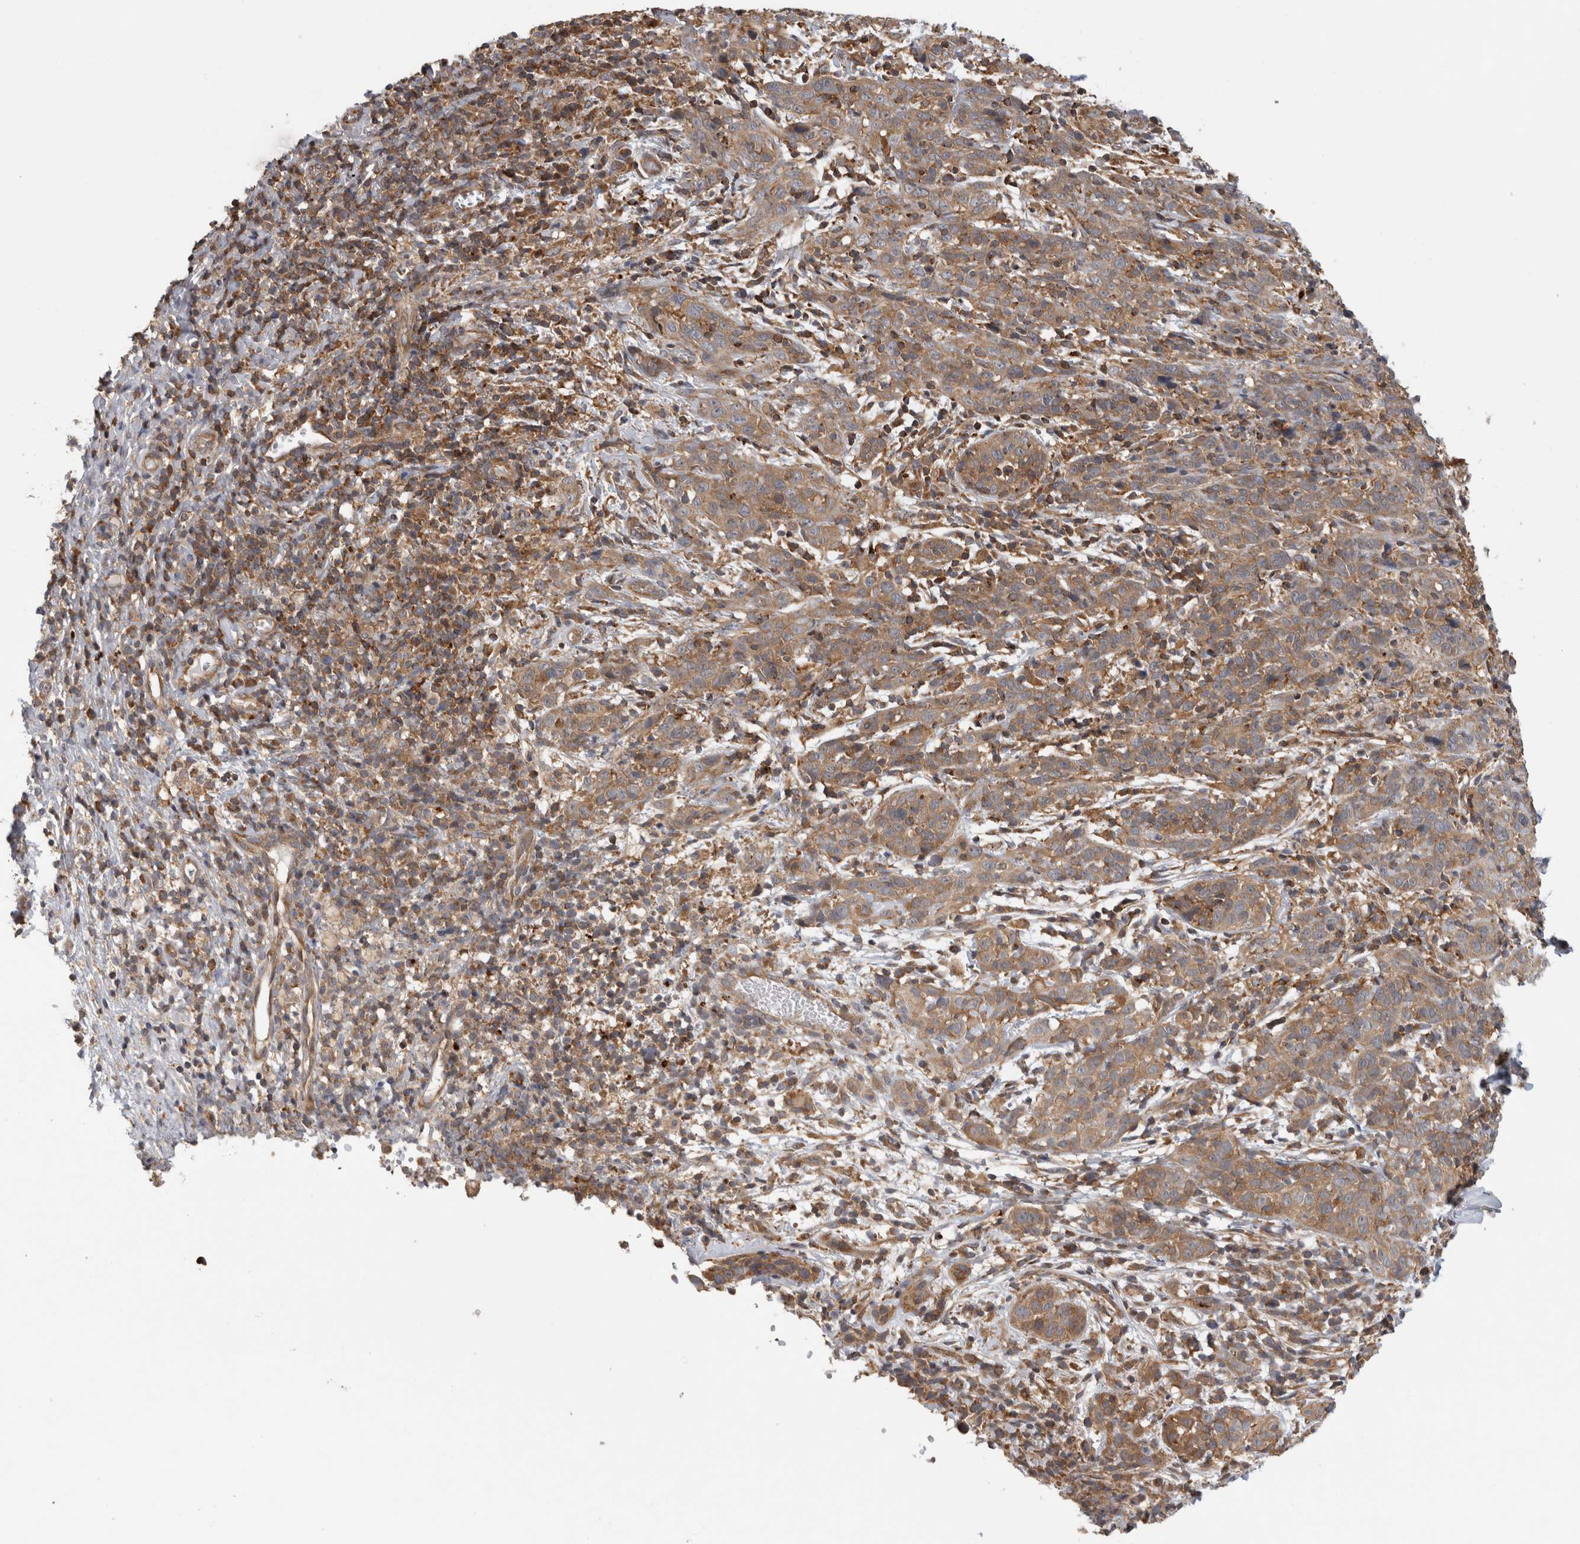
{"staining": {"intensity": "moderate", "quantity": ">75%", "location": "cytoplasmic/membranous"}, "tissue": "cervical cancer", "cell_type": "Tumor cells", "image_type": "cancer", "snomed": [{"axis": "morphology", "description": "Squamous cell carcinoma, NOS"}, {"axis": "topography", "description": "Cervix"}], "caption": "Cervical squamous cell carcinoma stained with DAB (3,3'-diaminobenzidine) immunohistochemistry reveals medium levels of moderate cytoplasmic/membranous positivity in approximately >75% of tumor cells. The staining was performed using DAB to visualize the protein expression in brown, while the nuclei were stained in blue with hematoxylin (Magnification: 20x).", "gene": "GRIK2", "patient": {"sex": "female", "age": 46}}